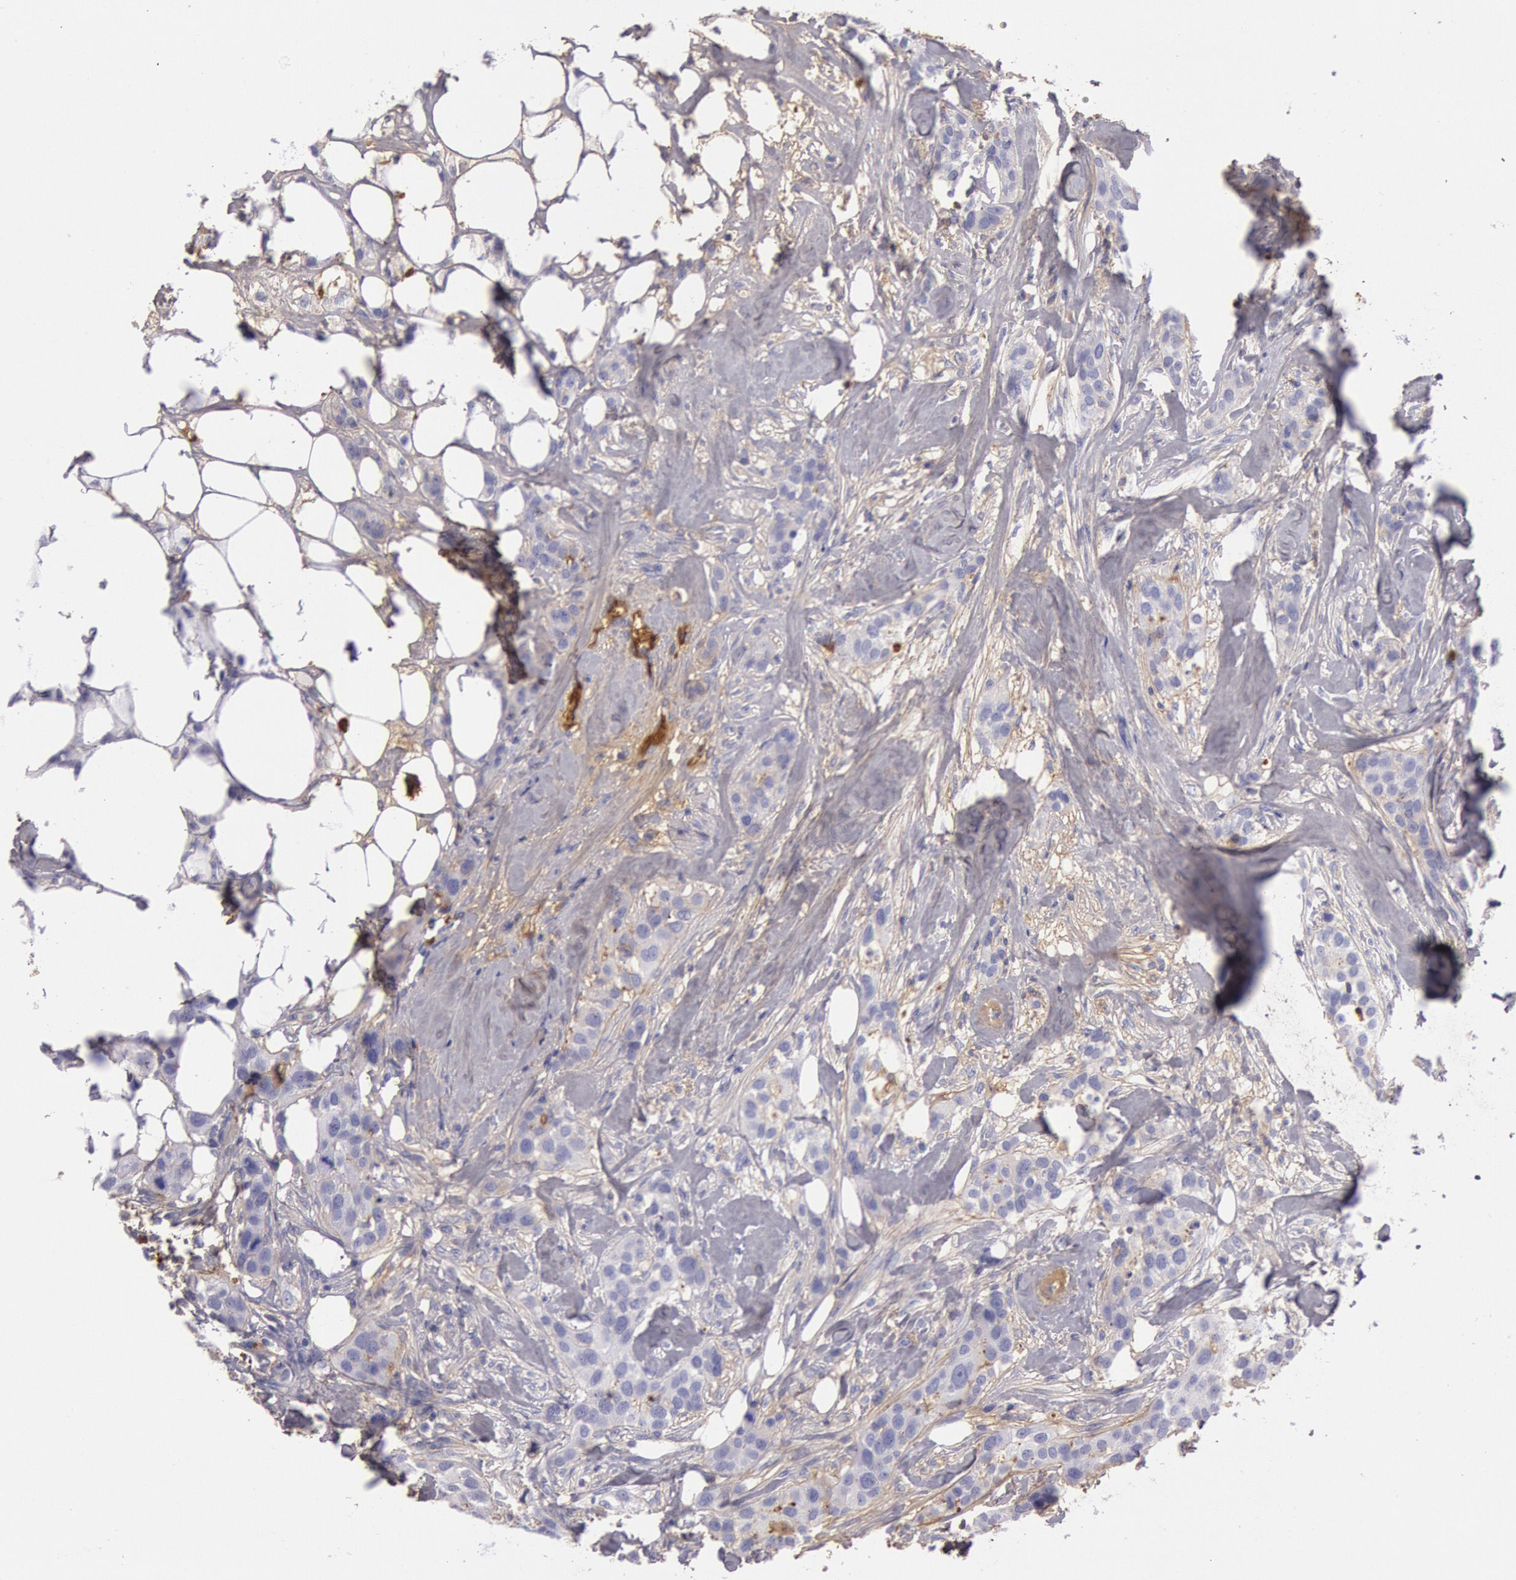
{"staining": {"intensity": "weak", "quantity": "<25%", "location": "cytoplasmic/membranous"}, "tissue": "breast cancer", "cell_type": "Tumor cells", "image_type": "cancer", "snomed": [{"axis": "morphology", "description": "Duct carcinoma"}, {"axis": "topography", "description": "Breast"}], "caption": "Image shows no protein positivity in tumor cells of intraductal carcinoma (breast) tissue.", "gene": "IGHG1", "patient": {"sex": "female", "age": 45}}